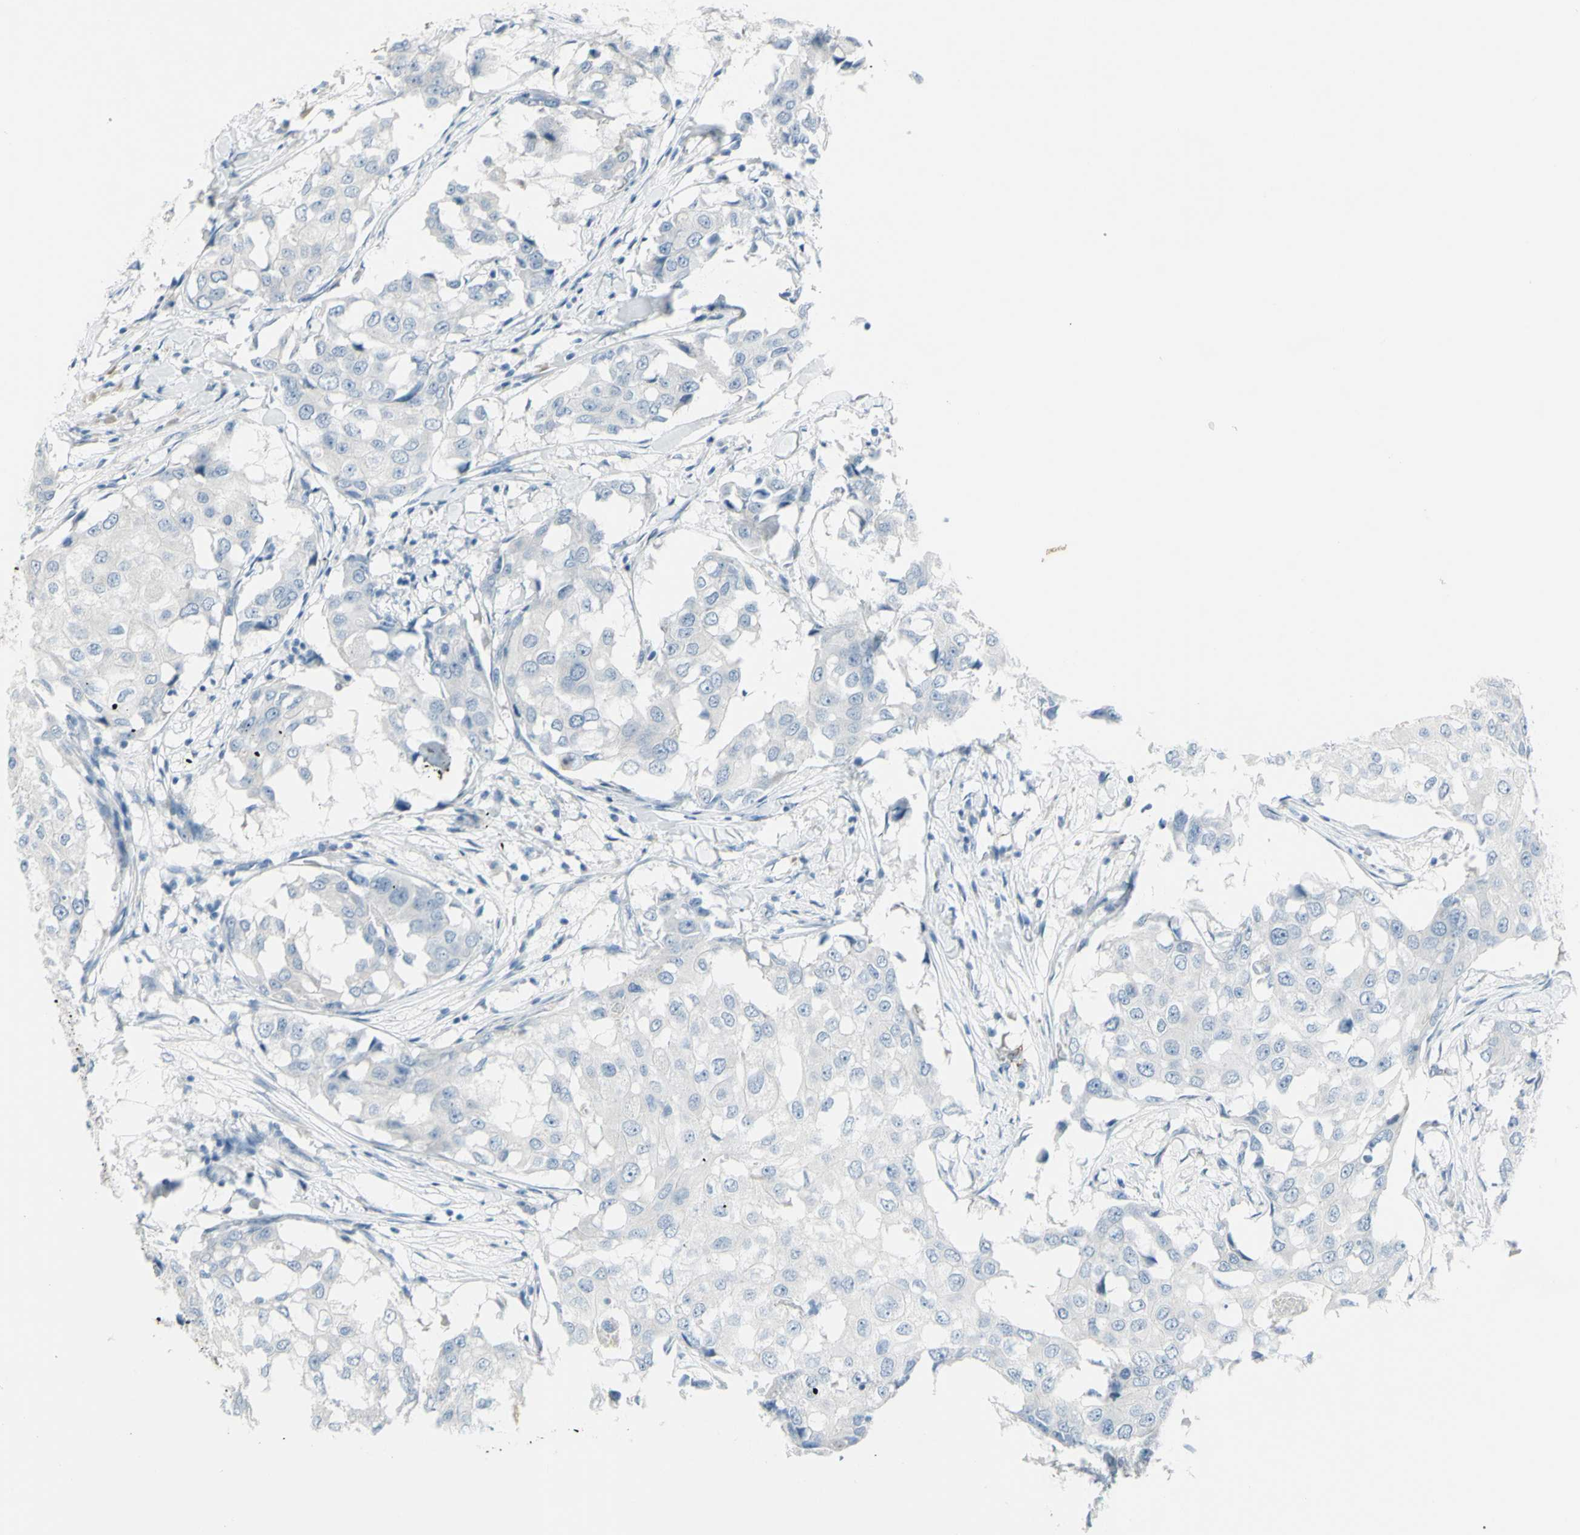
{"staining": {"intensity": "negative", "quantity": "none", "location": "none"}, "tissue": "breast cancer", "cell_type": "Tumor cells", "image_type": "cancer", "snomed": [{"axis": "morphology", "description": "Duct carcinoma"}, {"axis": "topography", "description": "Breast"}], "caption": "Infiltrating ductal carcinoma (breast) was stained to show a protein in brown. There is no significant expression in tumor cells. (Stains: DAB immunohistochemistry with hematoxylin counter stain, Microscopy: brightfield microscopy at high magnification).", "gene": "GPR34", "patient": {"sex": "female", "age": 27}}